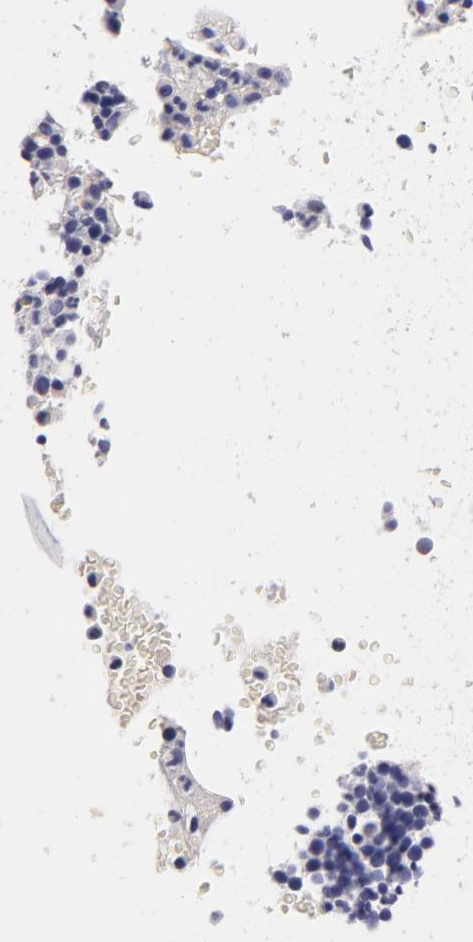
{"staining": {"intensity": "weak", "quantity": "<25%", "location": "cytoplasmic/membranous"}, "tissue": "bone marrow", "cell_type": "Hematopoietic cells", "image_type": "normal", "snomed": [{"axis": "morphology", "description": "Normal tissue, NOS"}, {"axis": "topography", "description": "Bone marrow"}], "caption": "Immunohistochemical staining of benign bone marrow displays no significant positivity in hematopoietic cells.", "gene": "CD44", "patient": {"sex": "female", "age": 88}}